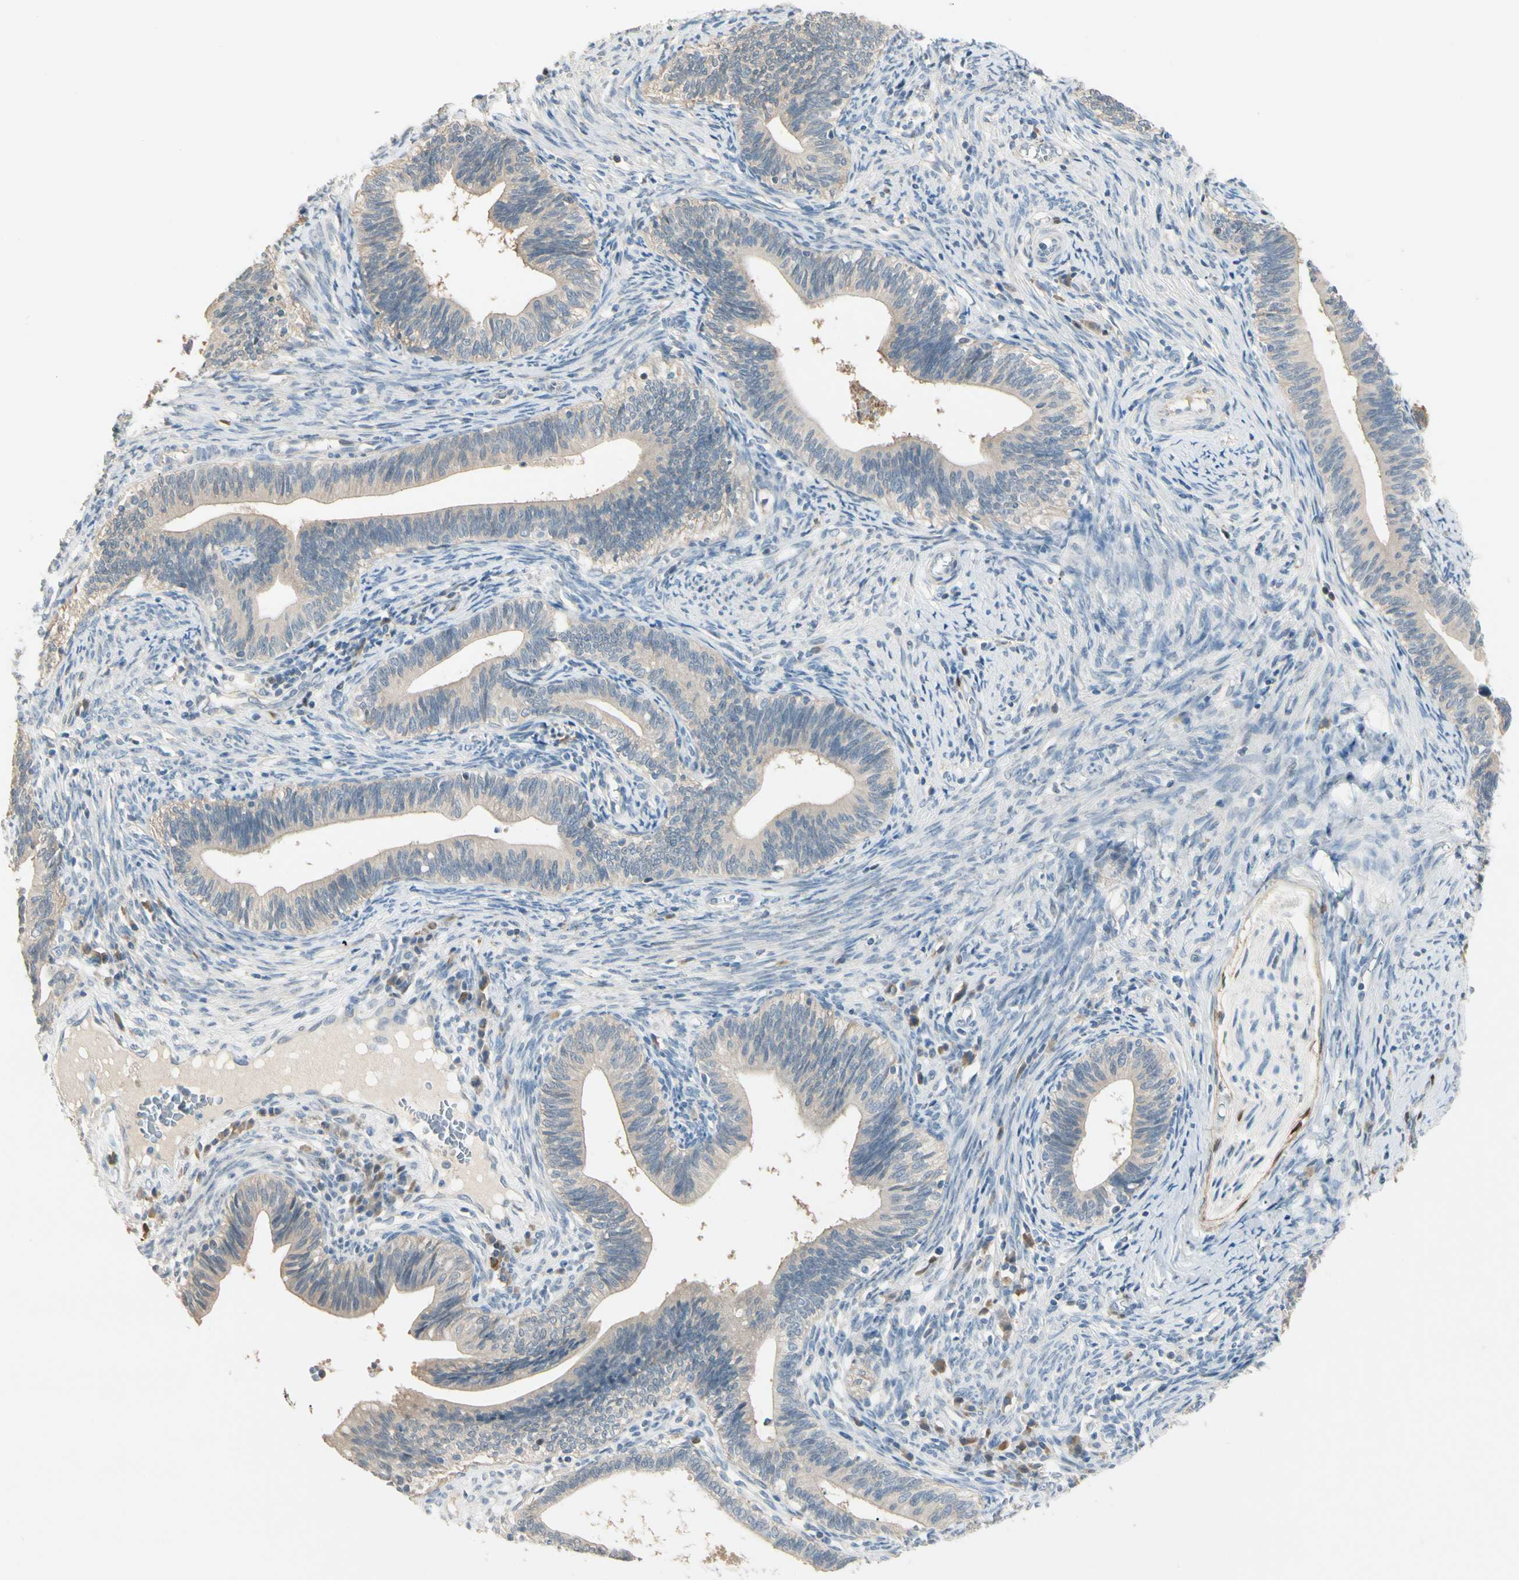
{"staining": {"intensity": "weak", "quantity": "25%-75%", "location": "cytoplasmic/membranous"}, "tissue": "cervical cancer", "cell_type": "Tumor cells", "image_type": "cancer", "snomed": [{"axis": "morphology", "description": "Adenocarcinoma, NOS"}, {"axis": "topography", "description": "Cervix"}], "caption": "Cervical adenocarcinoma was stained to show a protein in brown. There is low levels of weak cytoplasmic/membranous positivity in about 25%-75% of tumor cells.", "gene": "GNE", "patient": {"sex": "female", "age": 44}}